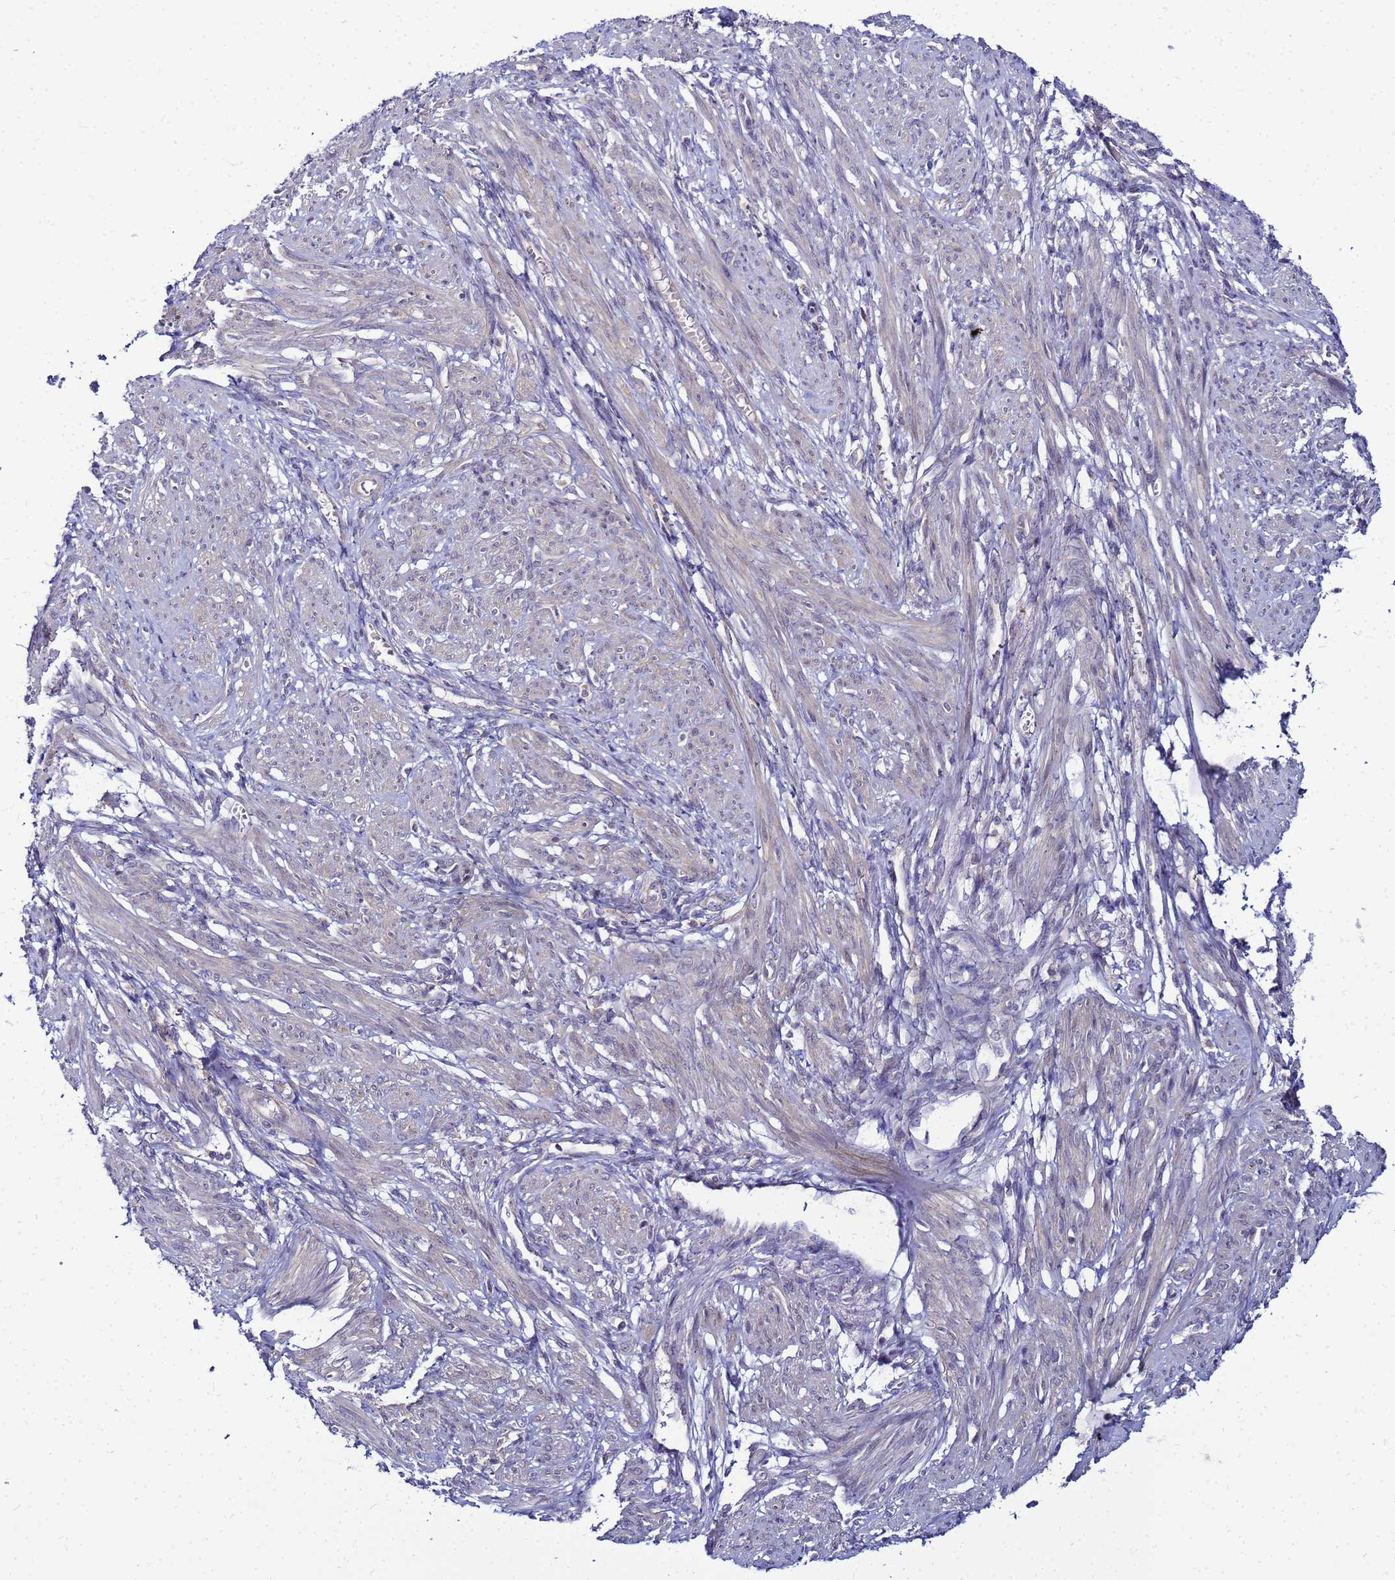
{"staining": {"intensity": "weak", "quantity": "<25%", "location": "cytoplasmic/membranous"}, "tissue": "smooth muscle", "cell_type": "Smooth muscle cells", "image_type": "normal", "snomed": [{"axis": "morphology", "description": "Normal tissue, NOS"}, {"axis": "topography", "description": "Smooth muscle"}], "caption": "Immunohistochemistry of benign smooth muscle demonstrates no staining in smooth muscle cells. Nuclei are stained in blue.", "gene": "SAT1", "patient": {"sex": "female", "age": 39}}